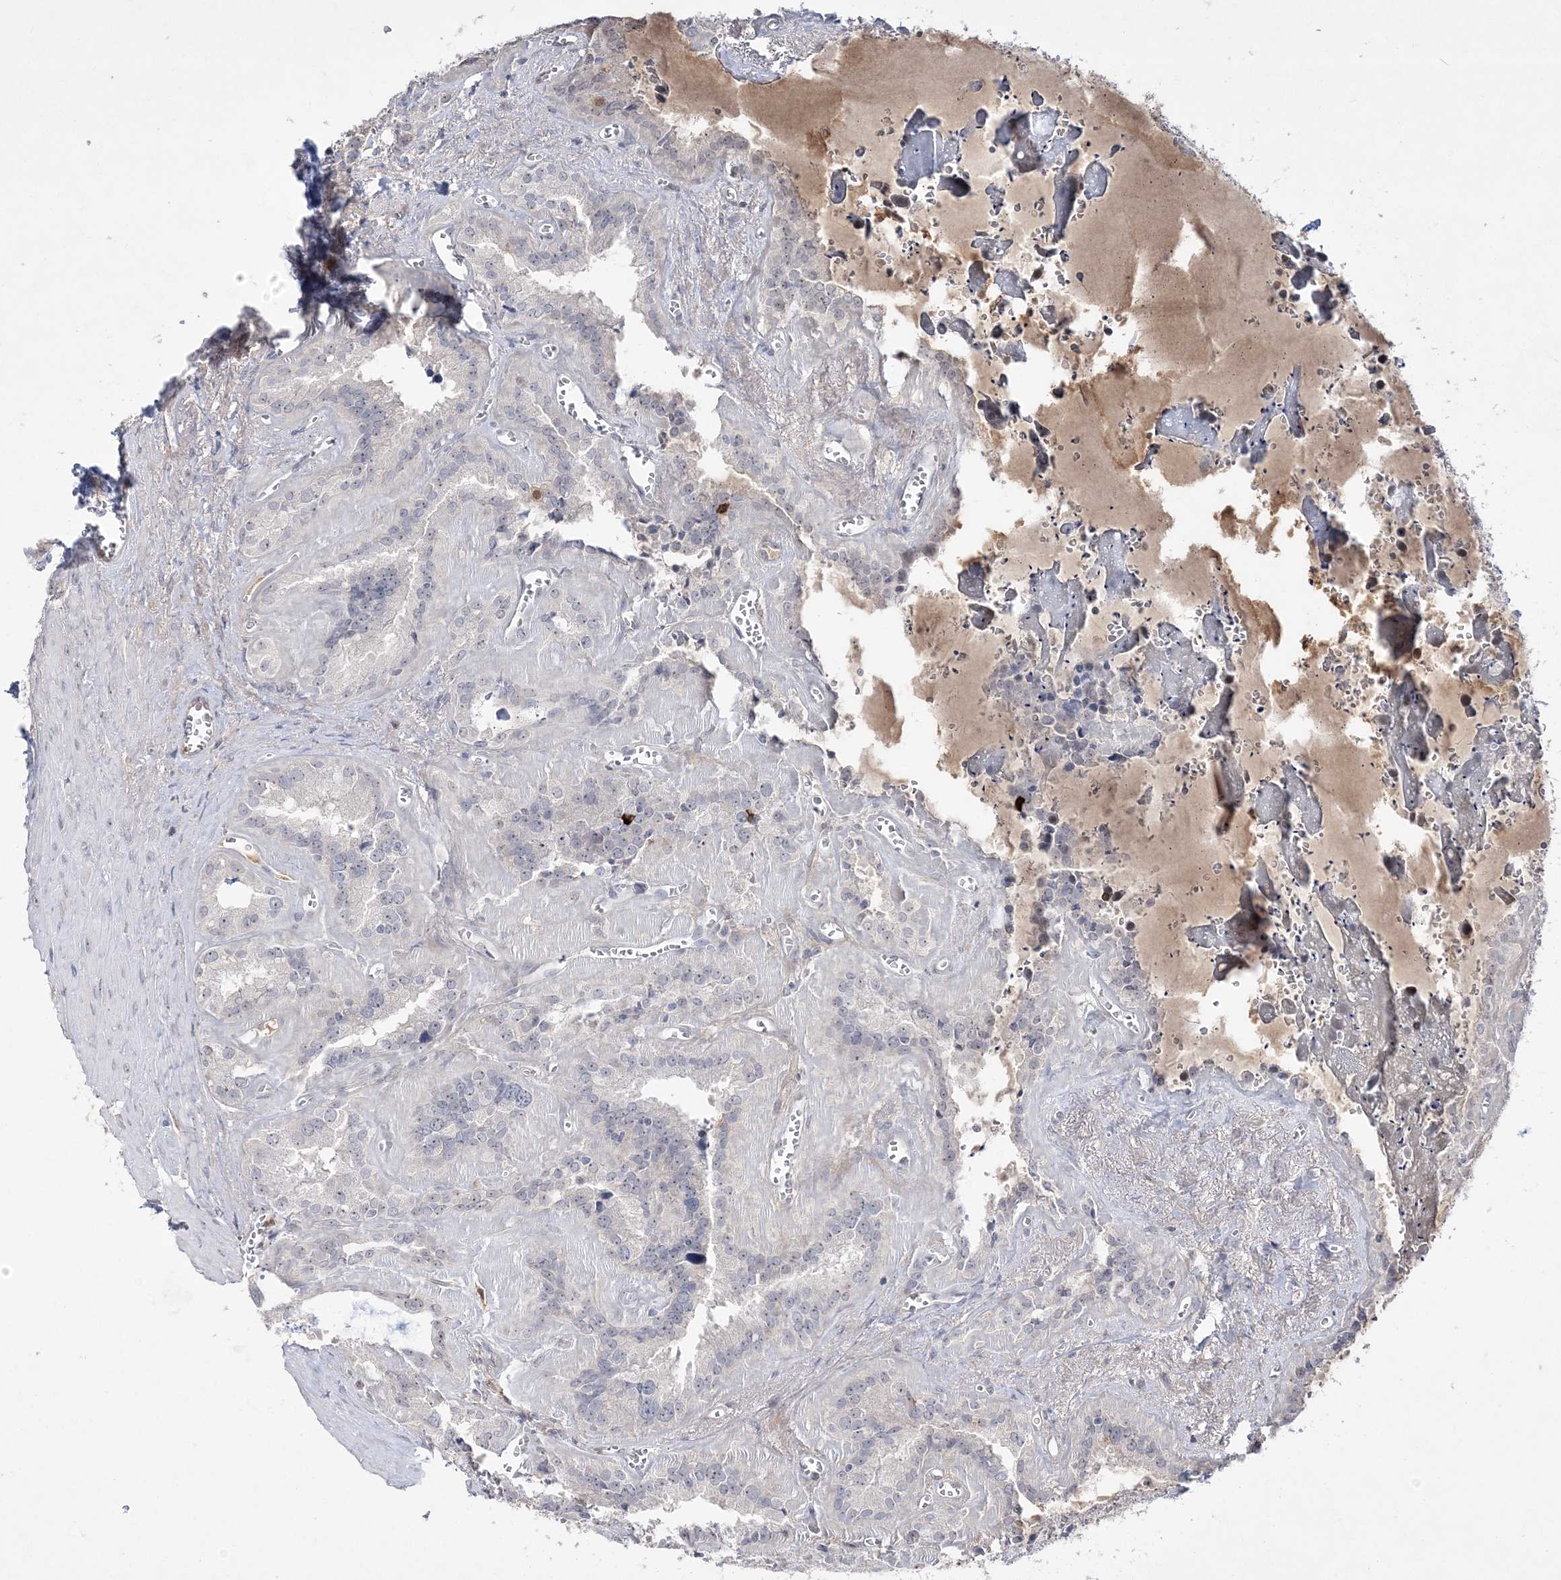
{"staining": {"intensity": "weak", "quantity": "<25%", "location": "nuclear"}, "tissue": "seminal vesicle", "cell_type": "Glandular cells", "image_type": "normal", "snomed": [{"axis": "morphology", "description": "Normal tissue, NOS"}, {"axis": "topography", "description": "Prostate"}, {"axis": "topography", "description": "Seminal veicle"}], "caption": "Immunohistochemistry (IHC) histopathology image of unremarkable seminal vesicle: seminal vesicle stained with DAB (3,3'-diaminobenzidine) demonstrates no significant protein staining in glandular cells.", "gene": "NOP16", "patient": {"sex": "male", "age": 59}}